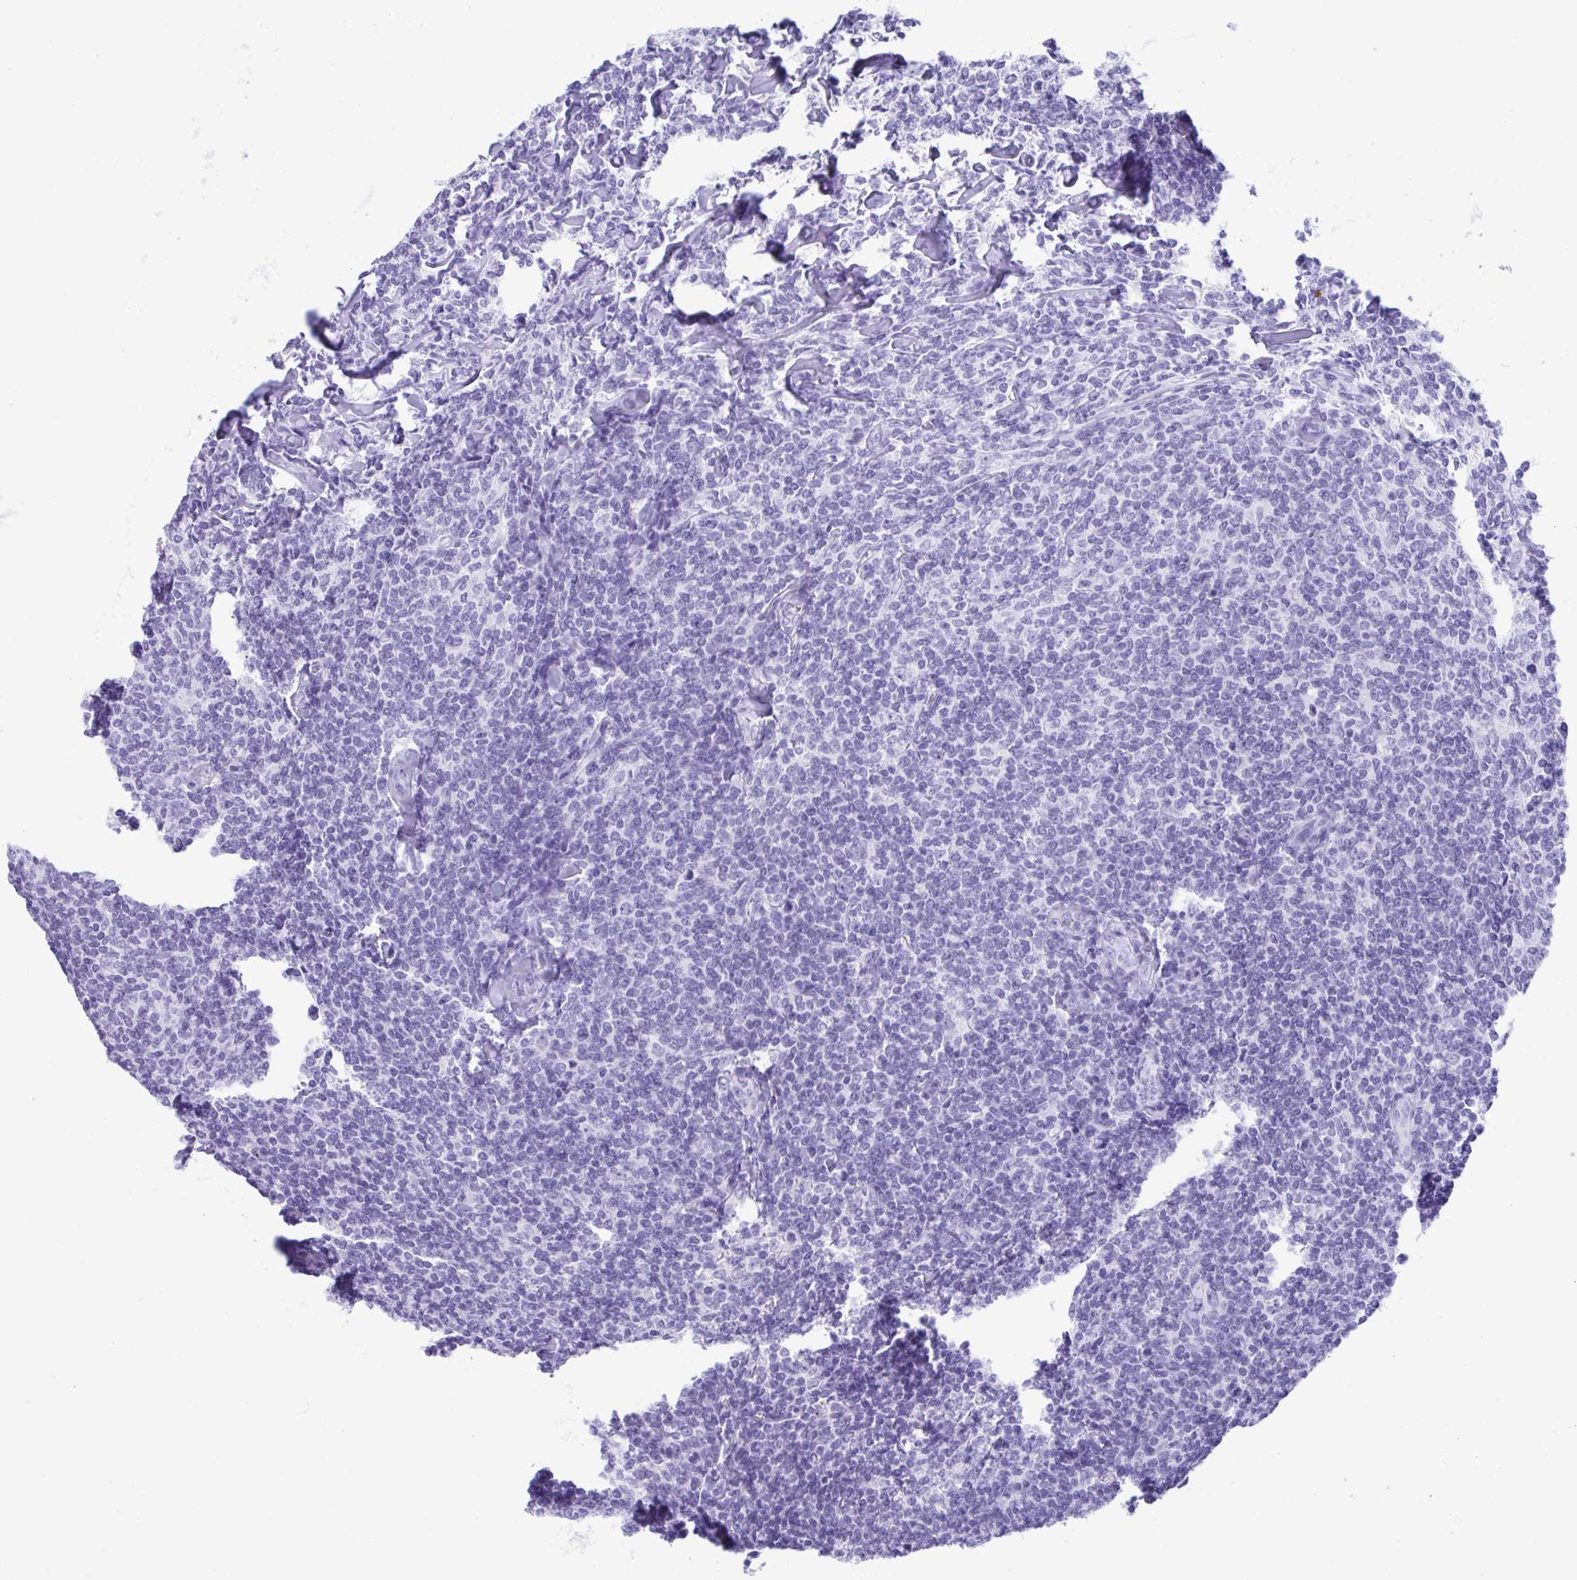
{"staining": {"intensity": "negative", "quantity": "none", "location": "none"}, "tissue": "lymphoma", "cell_type": "Tumor cells", "image_type": "cancer", "snomed": [{"axis": "morphology", "description": "Malignant lymphoma, non-Hodgkin's type, Low grade"}, {"axis": "topography", "description": "Lymph node"}], "caption": "Human malignant lymphoma, non-Hodgkin's type (low-grade) stained for a protein using IHC demonstrates no positivity in tumor cells.", "gene": "SMIM9", "patient": {"sex": "female", "age": 56}}